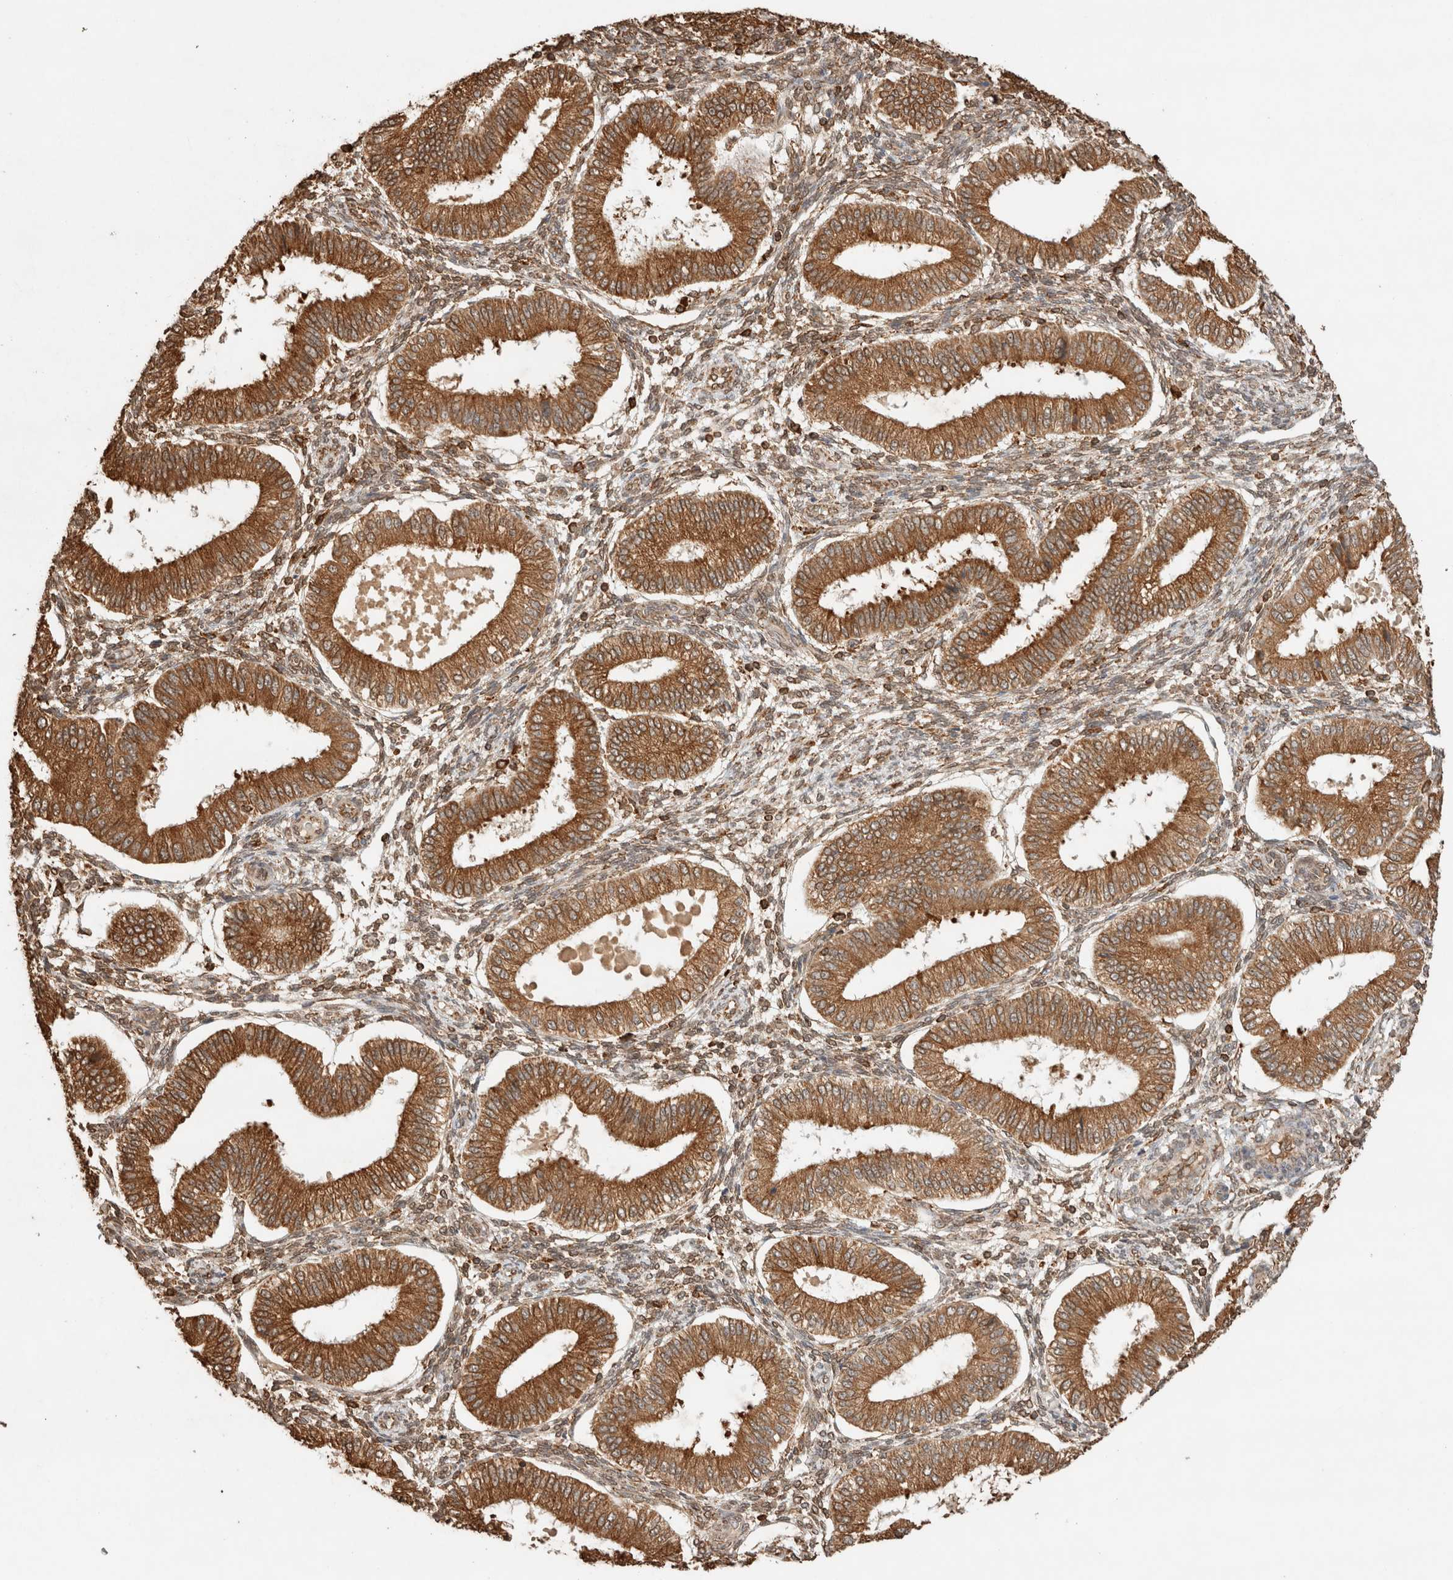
{"staining": {"intensity": "moderate", "quantity": ">75%", "location": "cytoplasmic/membranous"}, "tissue": "endometrium", "cell_type": "Cells in endometrial stroma", "image_type": "normal", "snomed": [{"axis": "morphology", "description": "Normal tissue, NOS"}, {"axis": "topography", "description": "Endometrium"}], "caption": "Immunohistochemistry (IHC) histopathology image of benign endometrium: endometrium stained using IHC demonstrates medium levels of moderate protein expression localized specifically in the cytoplasmic/membranous of cells in endometrial stroma, appearing as a cytoplasmic/membranous brown color.", "gene": "ERAP1", "patient": {"sex": "female", "age": 39}}